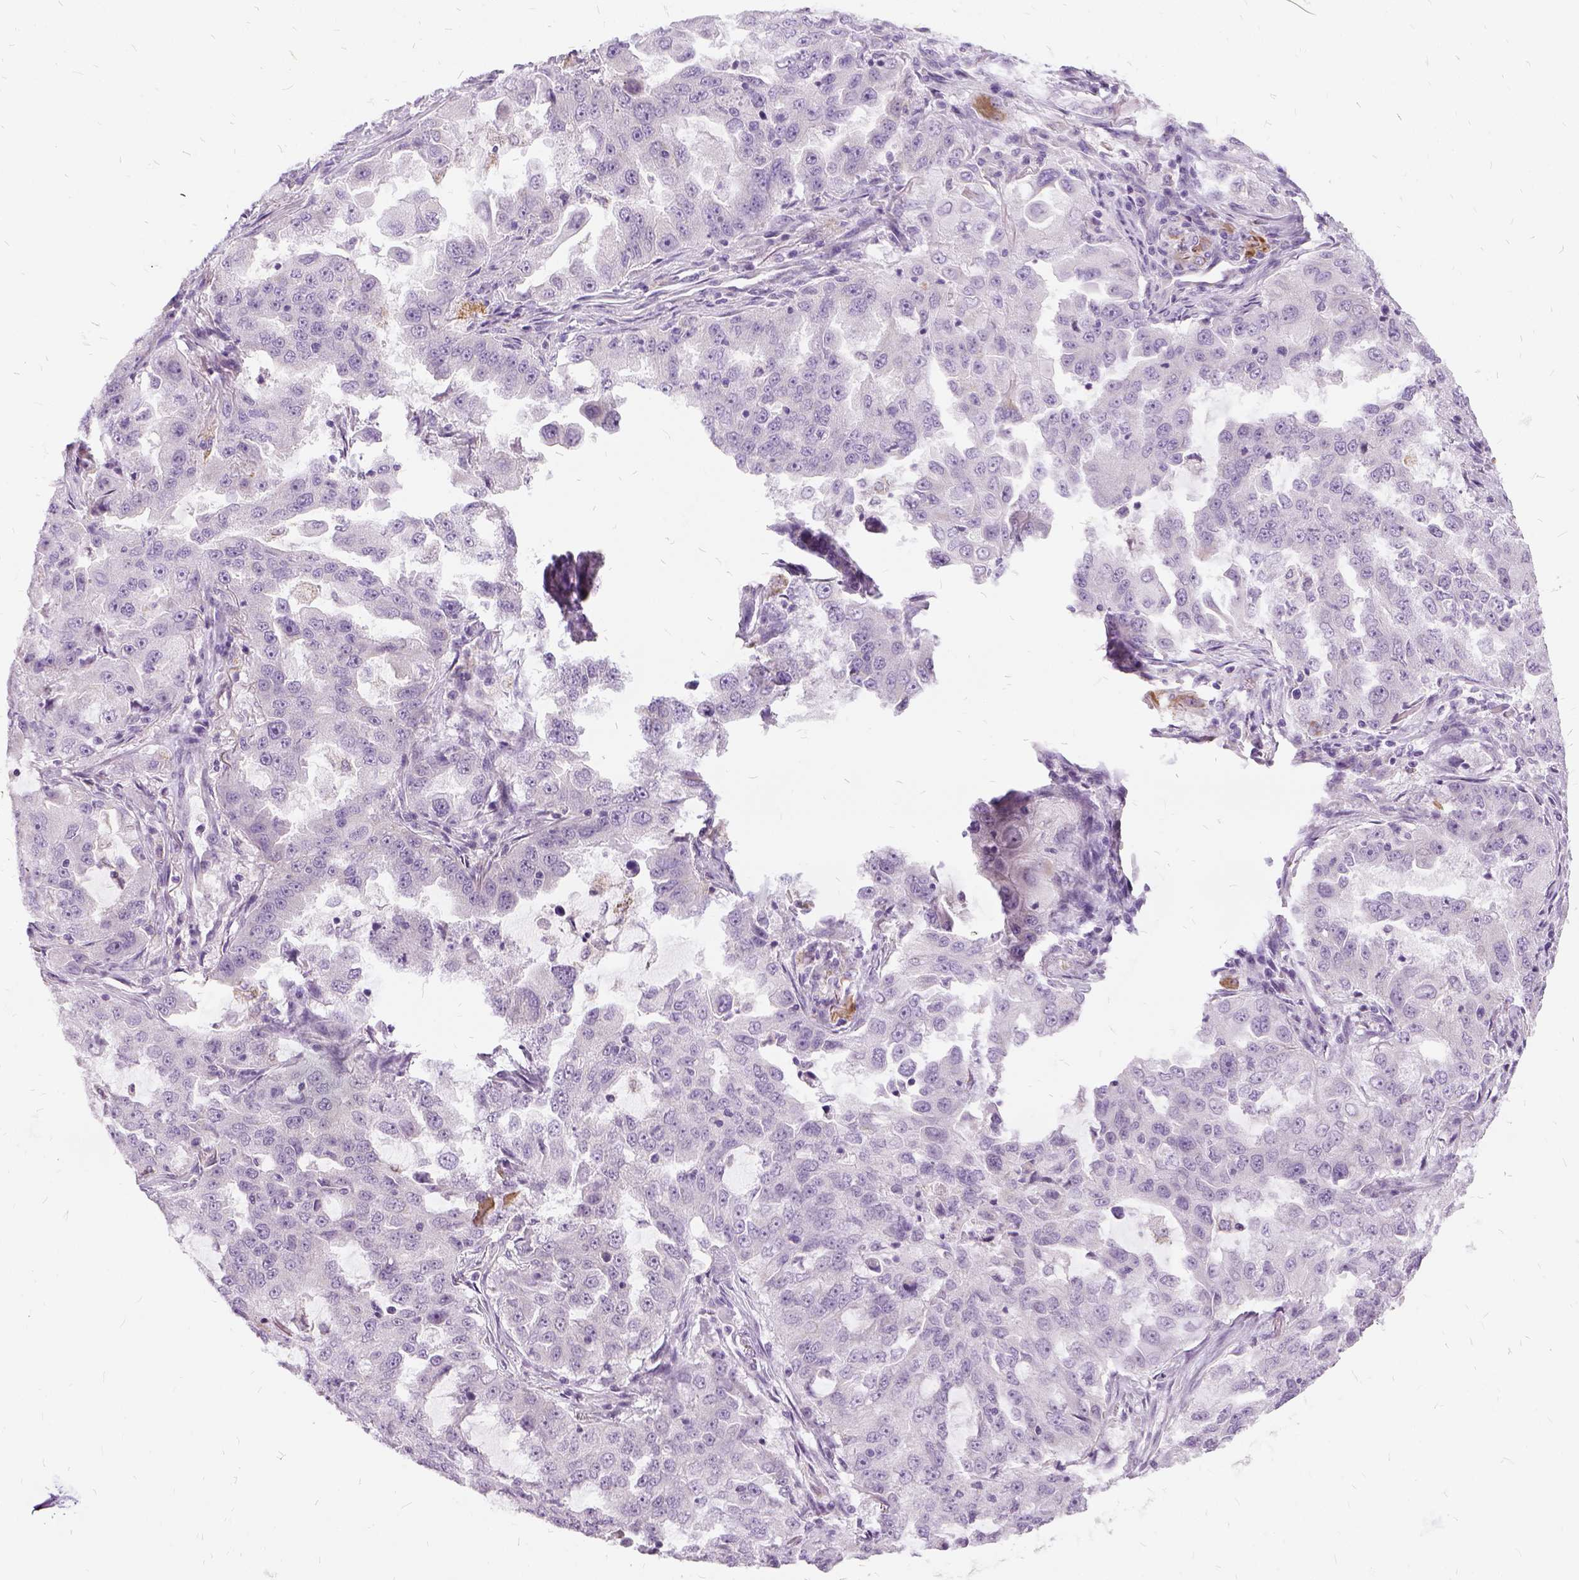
{"staining": {"intensity": "negative", "quantity": "none", "location": "none"}, "tissue": "lung cancer", "cell_type": "Tumor cells", "image_type": "cancer", "snomed": [{"axis": "morphology", "description": "Adenocarcinoma, NOS"}, {"axis": "topography", "description": "Lung"}], "caption": "Image shows no significant protein expression in tumor cells of adenocarcinoma (lung). The staining is performed using DAB (3,3'-diaminobenzidine) brown chromogen with nuclei counter-stained in using hematoxylin.", "gene": "FDX1", "patient": {"sex": "female", "age": 61}}